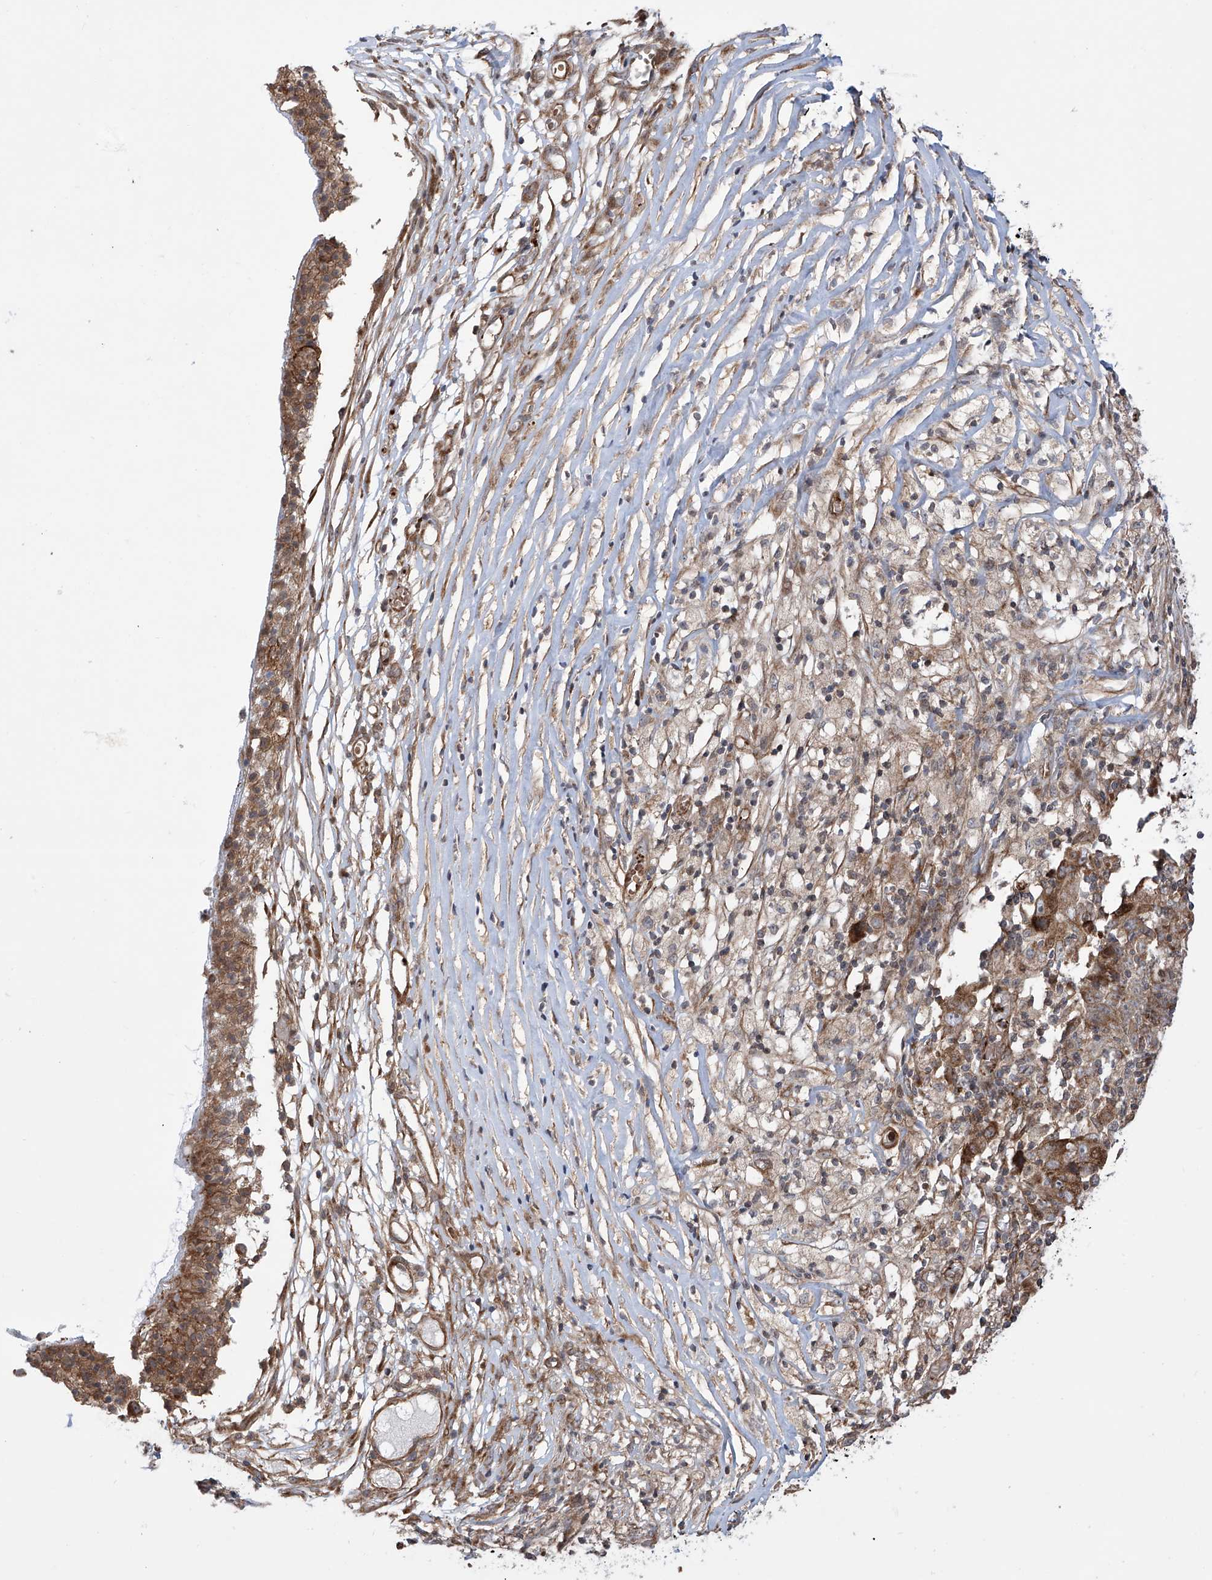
{"staining": {"intensity": "moderate", "quantity": "25%-75%", "location": "cytoplasmic/membranous"}, "tissue": "ovarian cancer", "cell_type": "Tumor cells", "image_type": "cancer", "snomed": [{"axis": "morphology", "description": "Carcinoma, endometroid"}, {"axis": "topography", "description": "Ovary"}], "caption": "IHC of human ovarian endometroid carcinoma shows medium levels of moderate cytoplasmic/membranous positivity in approximately 25%-75% of tumor cells.", "gene": "APAF1", "patient": {"sex": "female", "age": 42}}